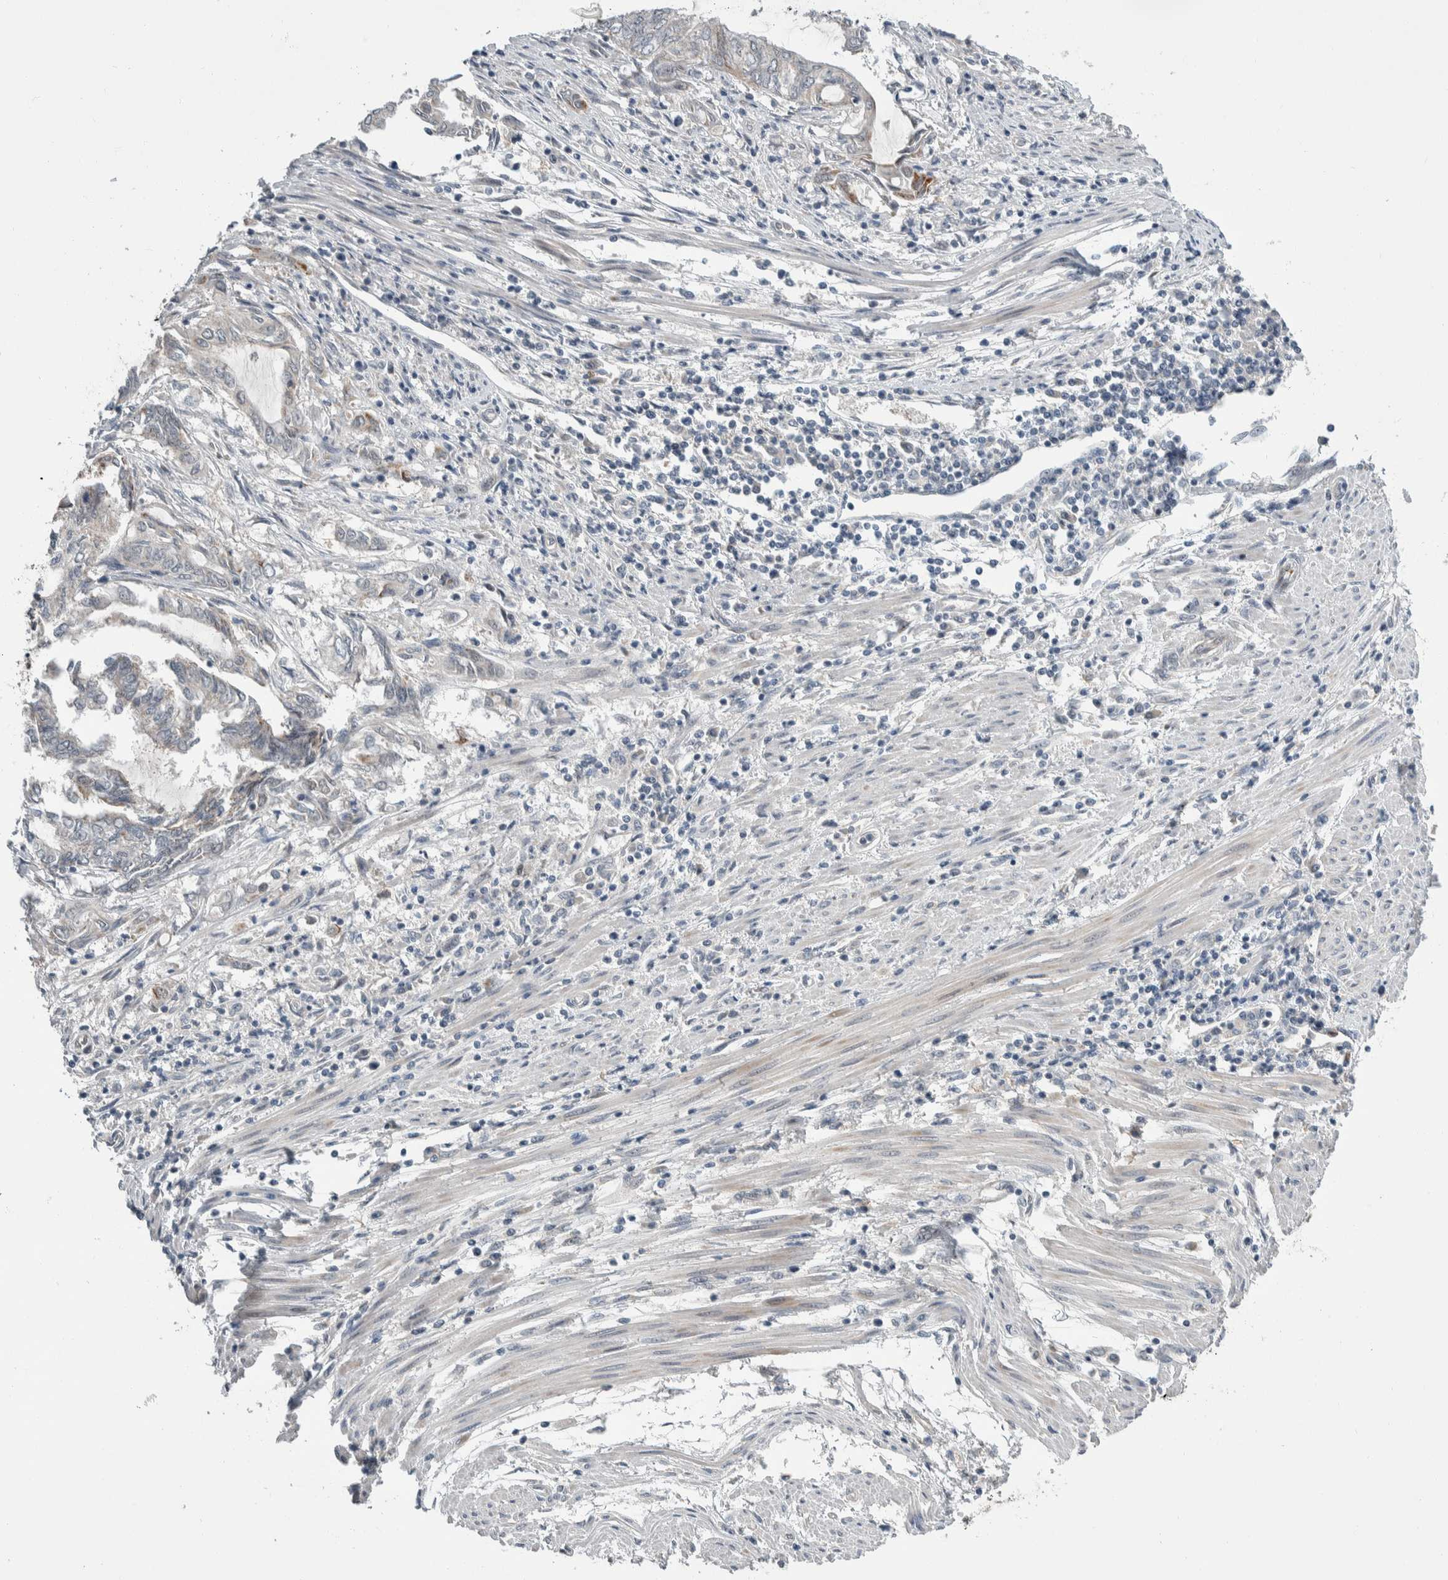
{"staining": {"intensity": "negative", "quantity": "none", "location": "none"}, "tissue": "endometrial cancer", "cell_type": "Tumor cells", "image_type": "cancer", "snomed": [{"axis": "morphology", "description": "Adenocarcinoma, NOS"}, {"axis": "topography", "description": "Uterus"}, {"axis": "topography", "description": "Endometrium"}], "caption": "Immunohistochemistry histopathology image of human endometrial adenocarcinoma stained for a protein (brown), which demonstrates no positivity in tumor cells. (DAB IHC visualized using brightfield microscopy, high magnification).", "gene": "SHPK", "patient": {"sex": "female", "age": 70}}